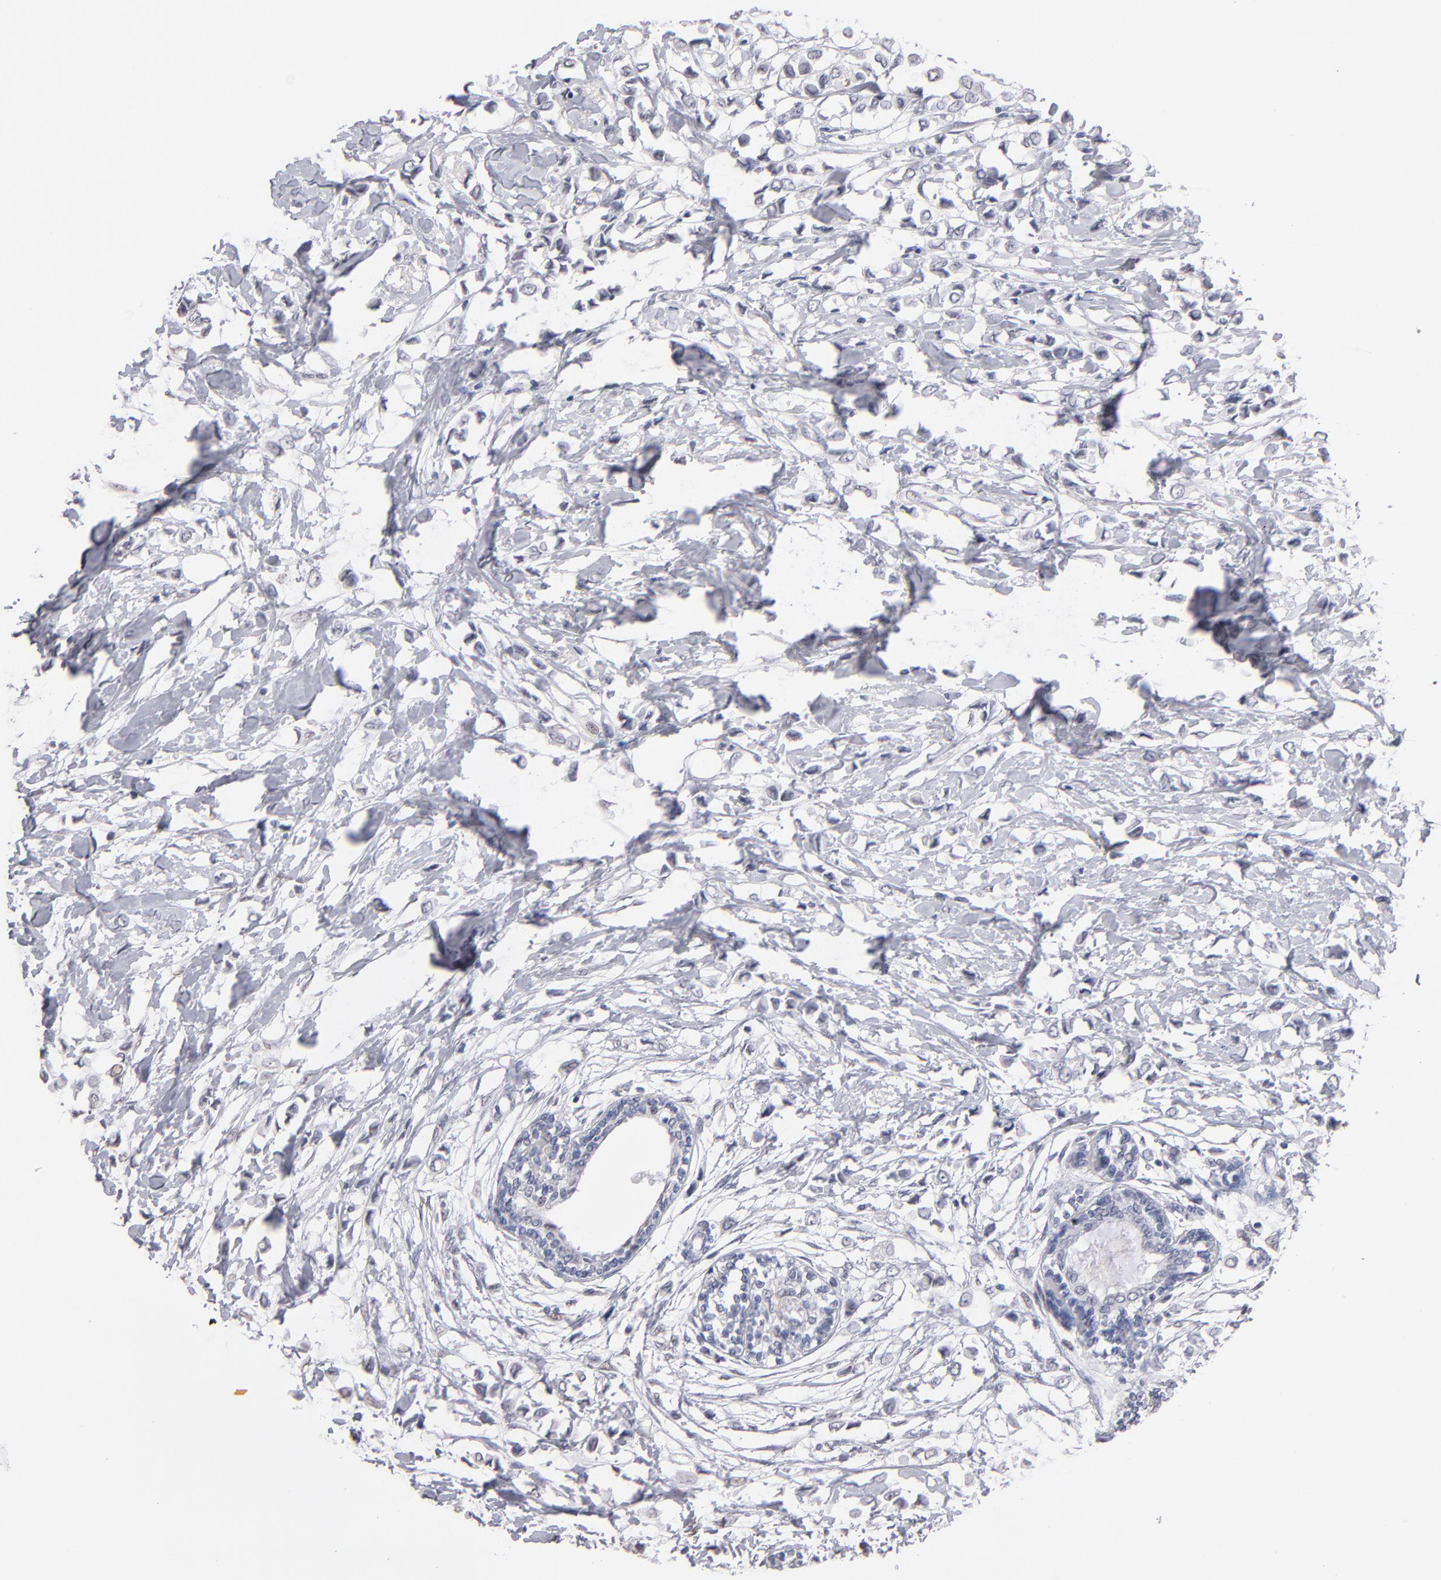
{"staining": {"intensity": "negative", "quantity": "none", "location": "none"}, "tissue": "breast cancer", "cell_type": "Tumor cells", "image_type": "cancer", "snomed": [{"axis": "morphology", "description": "Lobular carcinoma"}, {"axis": "topography", "description": "Breast"}], "caption": "This image is of breast lobular carcinoma stained with immunohistochemistry to label a protein in brown with the nuclei are counter-stained blue. There is no staining in tumor cells.", "gene": "MGAM", "patient": {"sex": "female", "age": 51}}